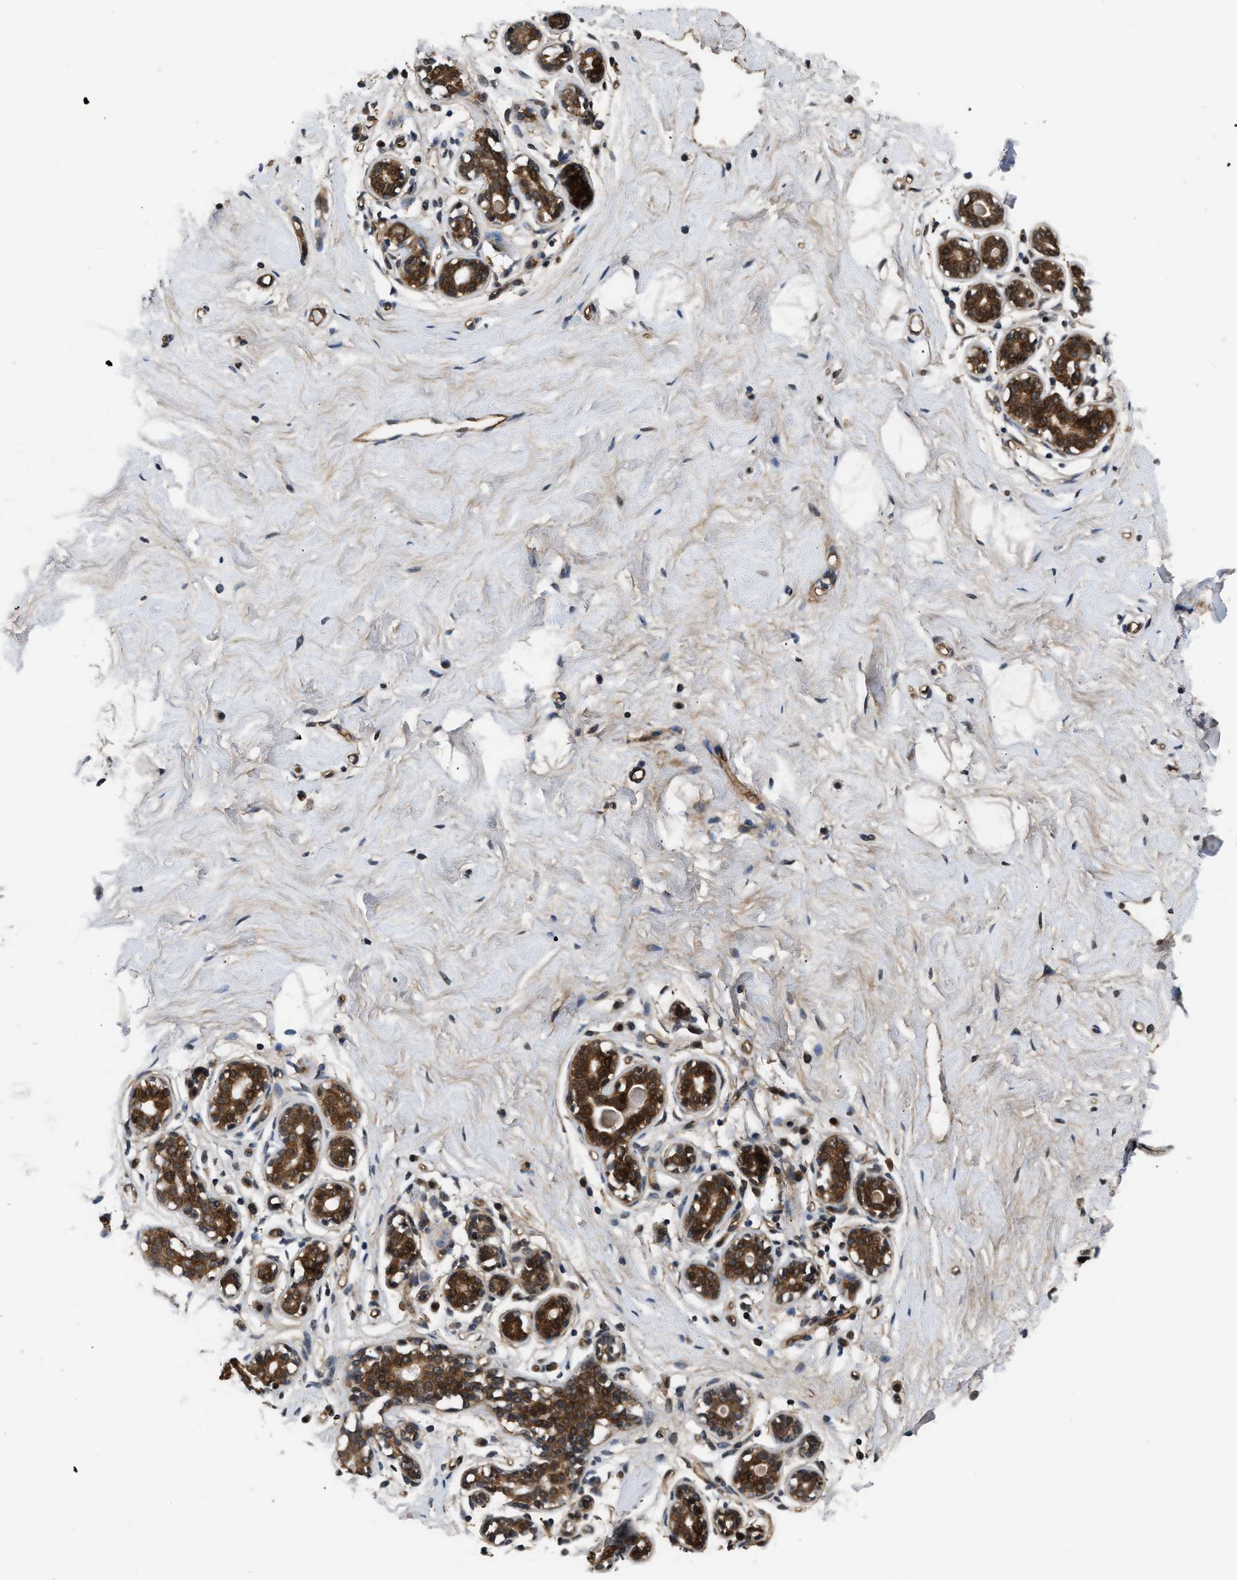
{"staining": {"intensity": "weak", "quantity": ">75%", "location": "cytoplasmic/membranous,nuclear"}, "tissue": "breast", "cell_type": "Adipocytes", "image_type": "normal", "snomed": [{"axis": "morphology", "description": "Normal tissue, NOS"}, {"axis": "topography", "description": "Breast"}], "caption": "Unremarkable breast was stained to show a protein in brown. There is low levels of weak cytoplasmic/membranous,nuclear staining in about >75% of adipocytes.", "gene": "COPS2", "patient": {"sex": "female", "age": 23}}